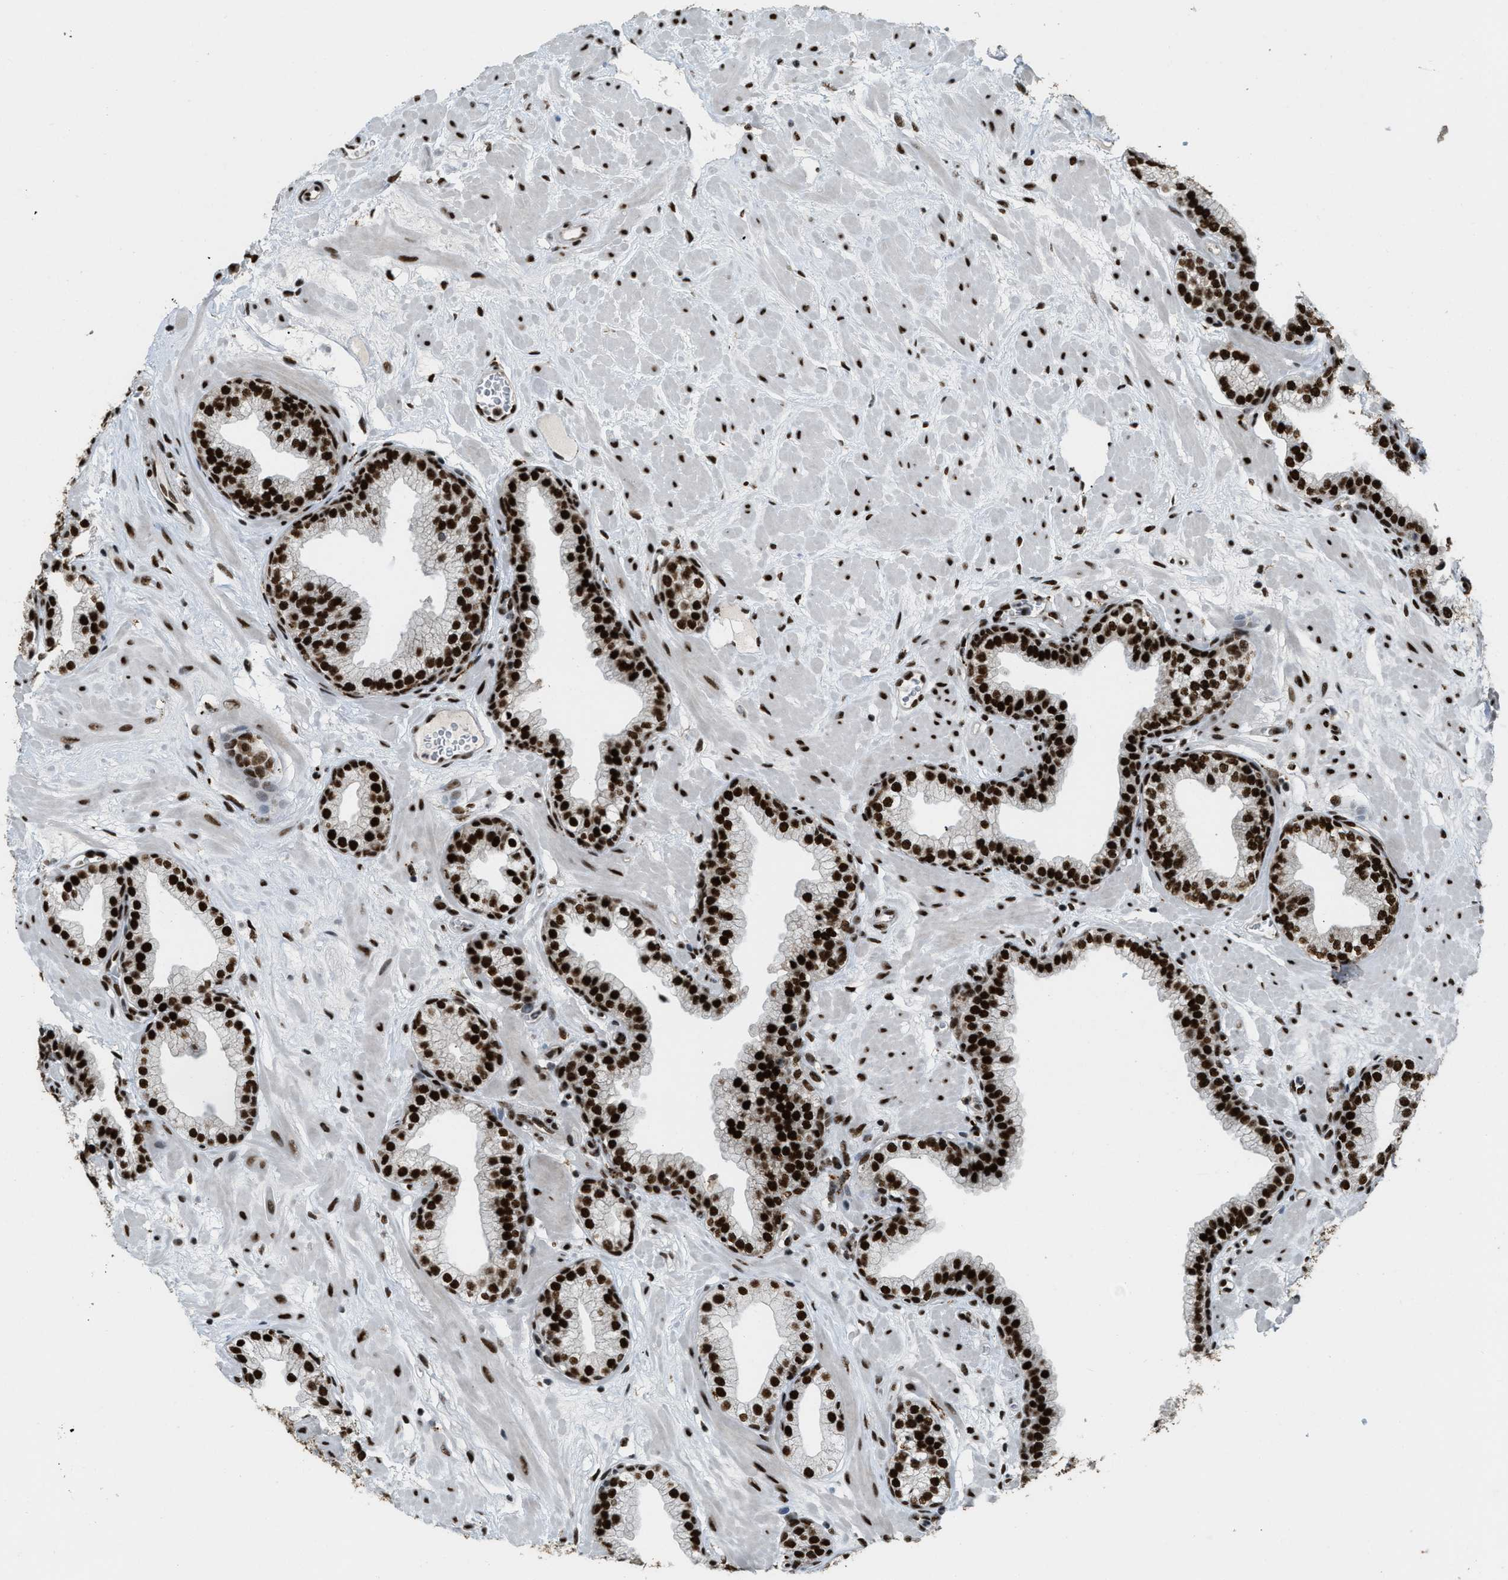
{"staining": {"intensity": "strong", "quantity": ">75%", "location": "cytoplasmic/membranous,nuclear"}, "tissue": "prostate", "cell_type": "Glandular cells", "image_type": "normal", "snomed": [{"axis": "morphology", "description": "Normal tissue, NOS"}, {"axis": "morphology", "description": "Urothelial carcinoma, Low grade"}, {"axis": "topography", "description": "Urinary bladder"}, {"axis": "topography", "description": "Prostate"}], "caption": "This image demonstrates immunohistochemistry (IHC) staining of benign prostate, with high strong cytoplasmic/membranous,nuclear expression in about >75% of glandular cells.", "gene": "NUMA1", "patient": {"sex": "male", "age": 60}}